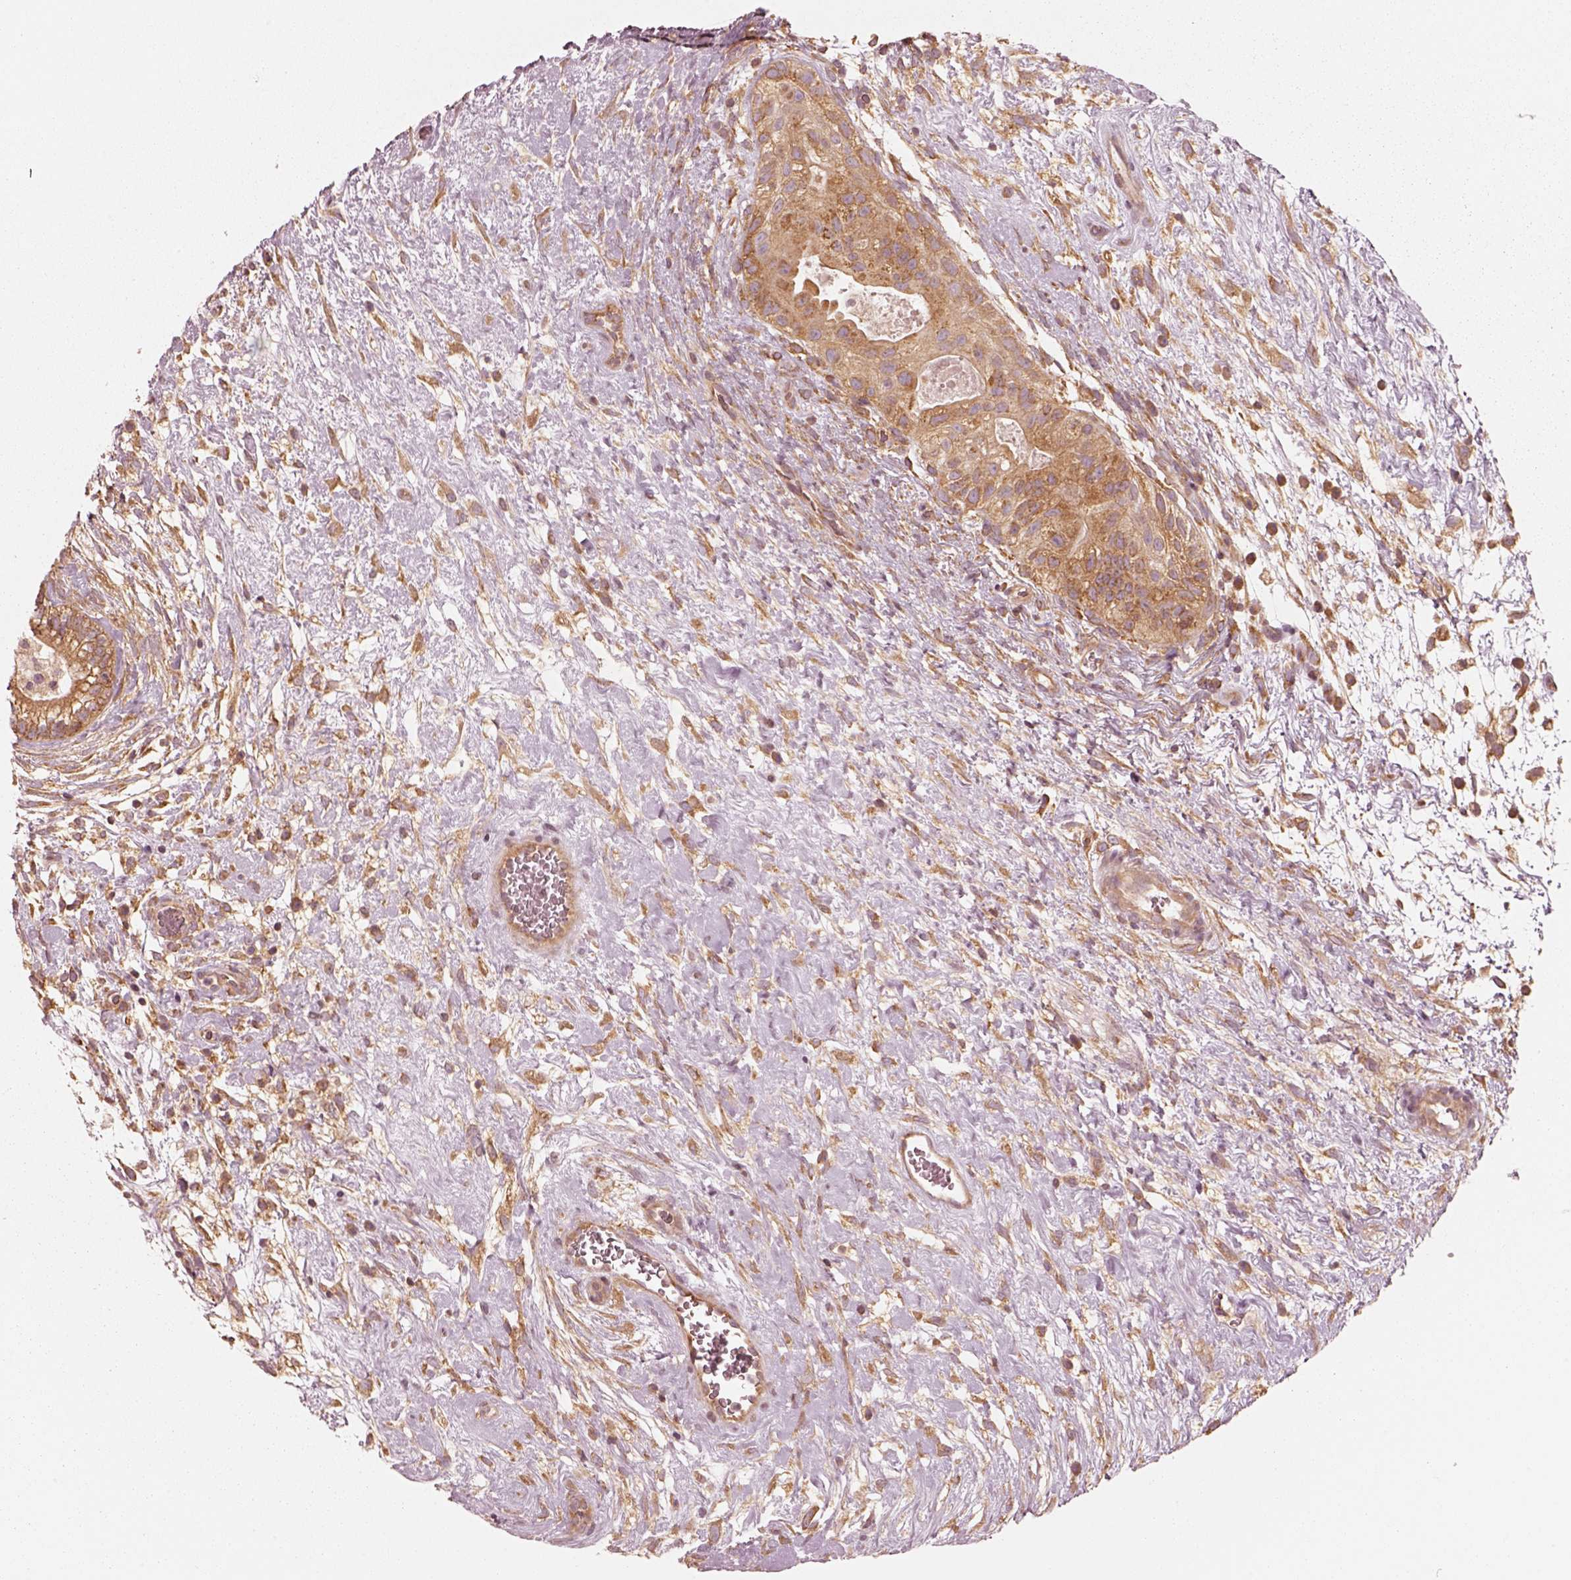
{"staining": {"intensity": "strong", "quantity": ">75%", "location": "cytoplasmic/membranous"}, "tissue": "testis cancer", "cell_type": "Tumor cells", "image_type": "cancer", "snomed": [{"axis": "morphology", "description": "Normal tissue, NOS"}, {"axis": "morphology", "description": "Carcinoma, Embryonal, NOS"}, {"axis": "topography", "description": "Testis"}], "caption": "A brown stain labels strong cytoplasmic/membranous expression of a protein in testis cancer tumor cells. The staining was performed using DAB (3,3'-diaminobenzidine), with brown indicating positive protein expression. Nuclei are stained blue with hematoxylin.", "gene": "CNOT2", "patient": {"sex": "male", "age": 32}}